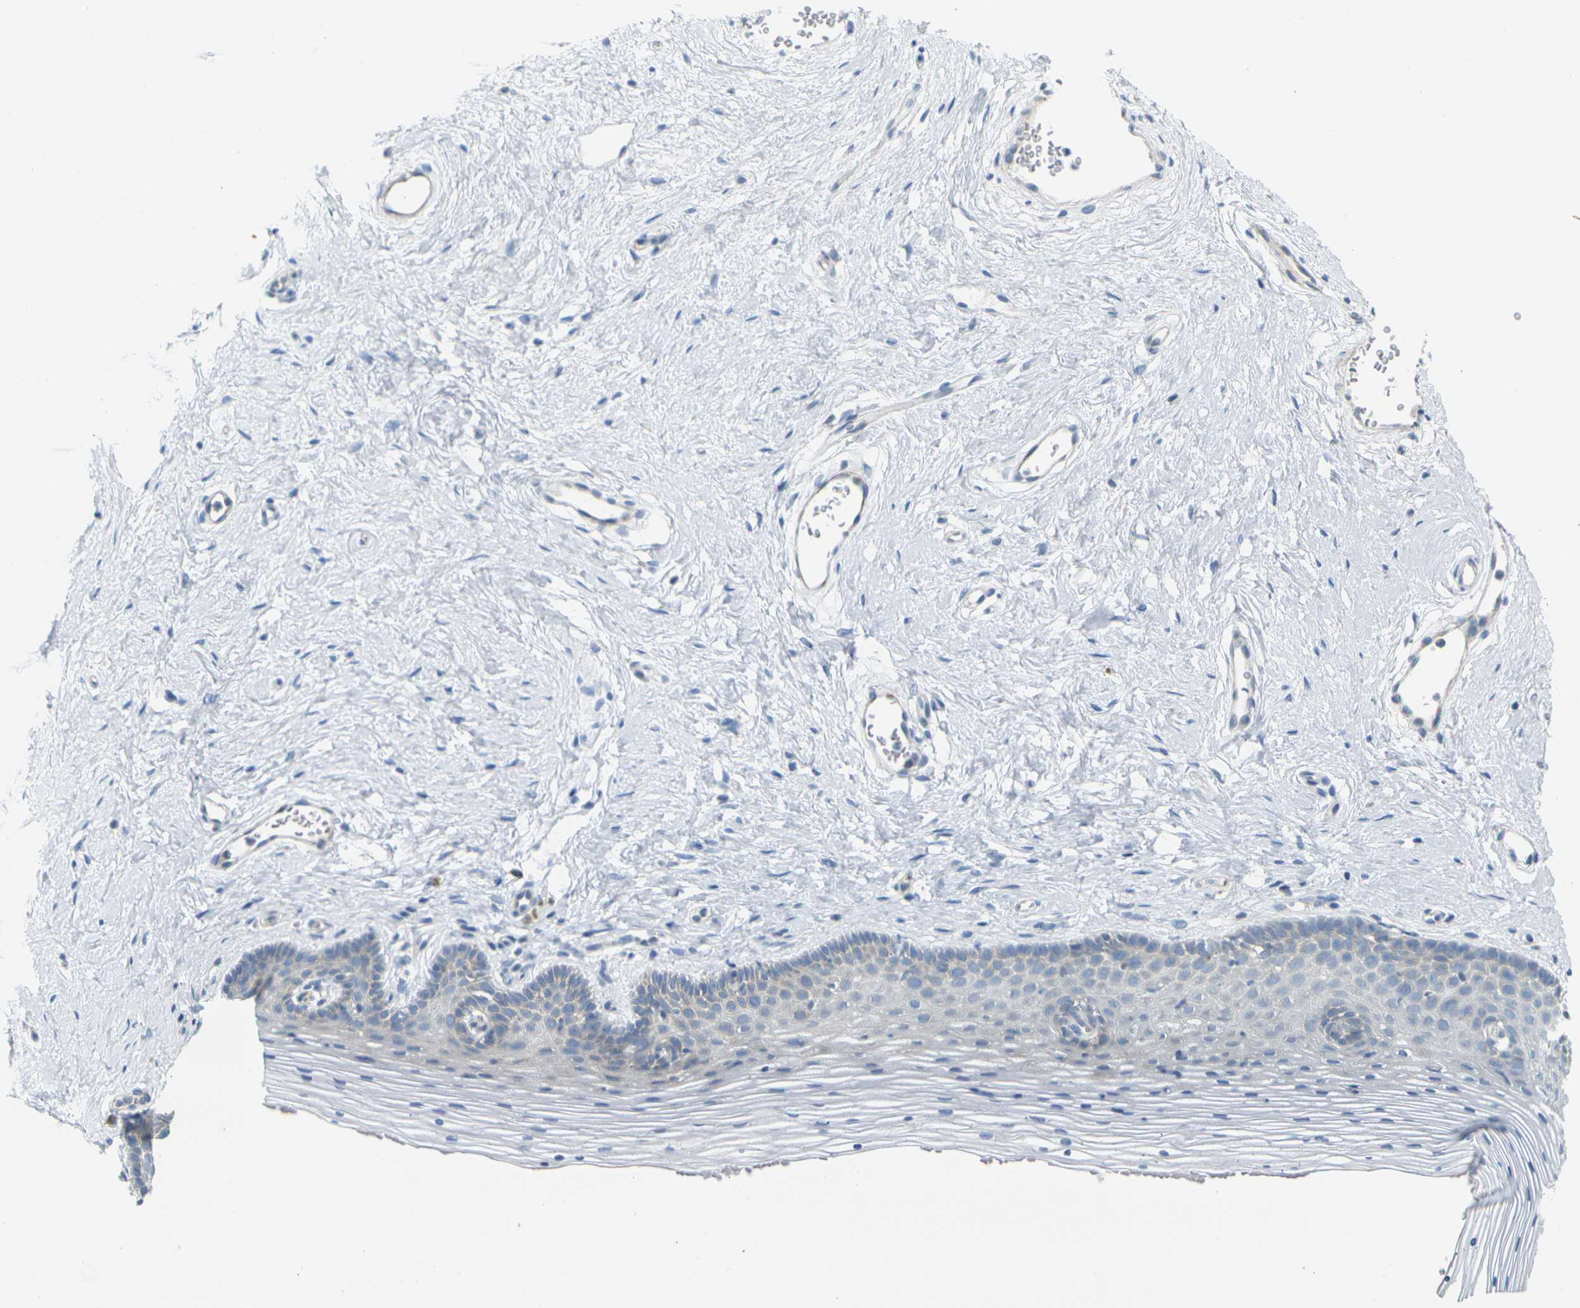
{"staining": {"intensity": "negative", "quantity": "none", "location": "none"}, "tissue": "vagina", "cell_type": "Squamous epithelial cells", "image_type": "normal", "snomed": [{"axis": "morphology", "description": "Normal tissue, NOS"}, {"axis": "topography", "description": "Vagina"}], "caption": "Immunohistochemistry of benign vagina exhibits no positivity in squamous epithelial cells. (Brightfield microscopy of DAB (3,3'-diaminobenzidine) IHC at high magnification).", "gene": "PARD6B", "patient": {"sex": "female", "age": 32}}